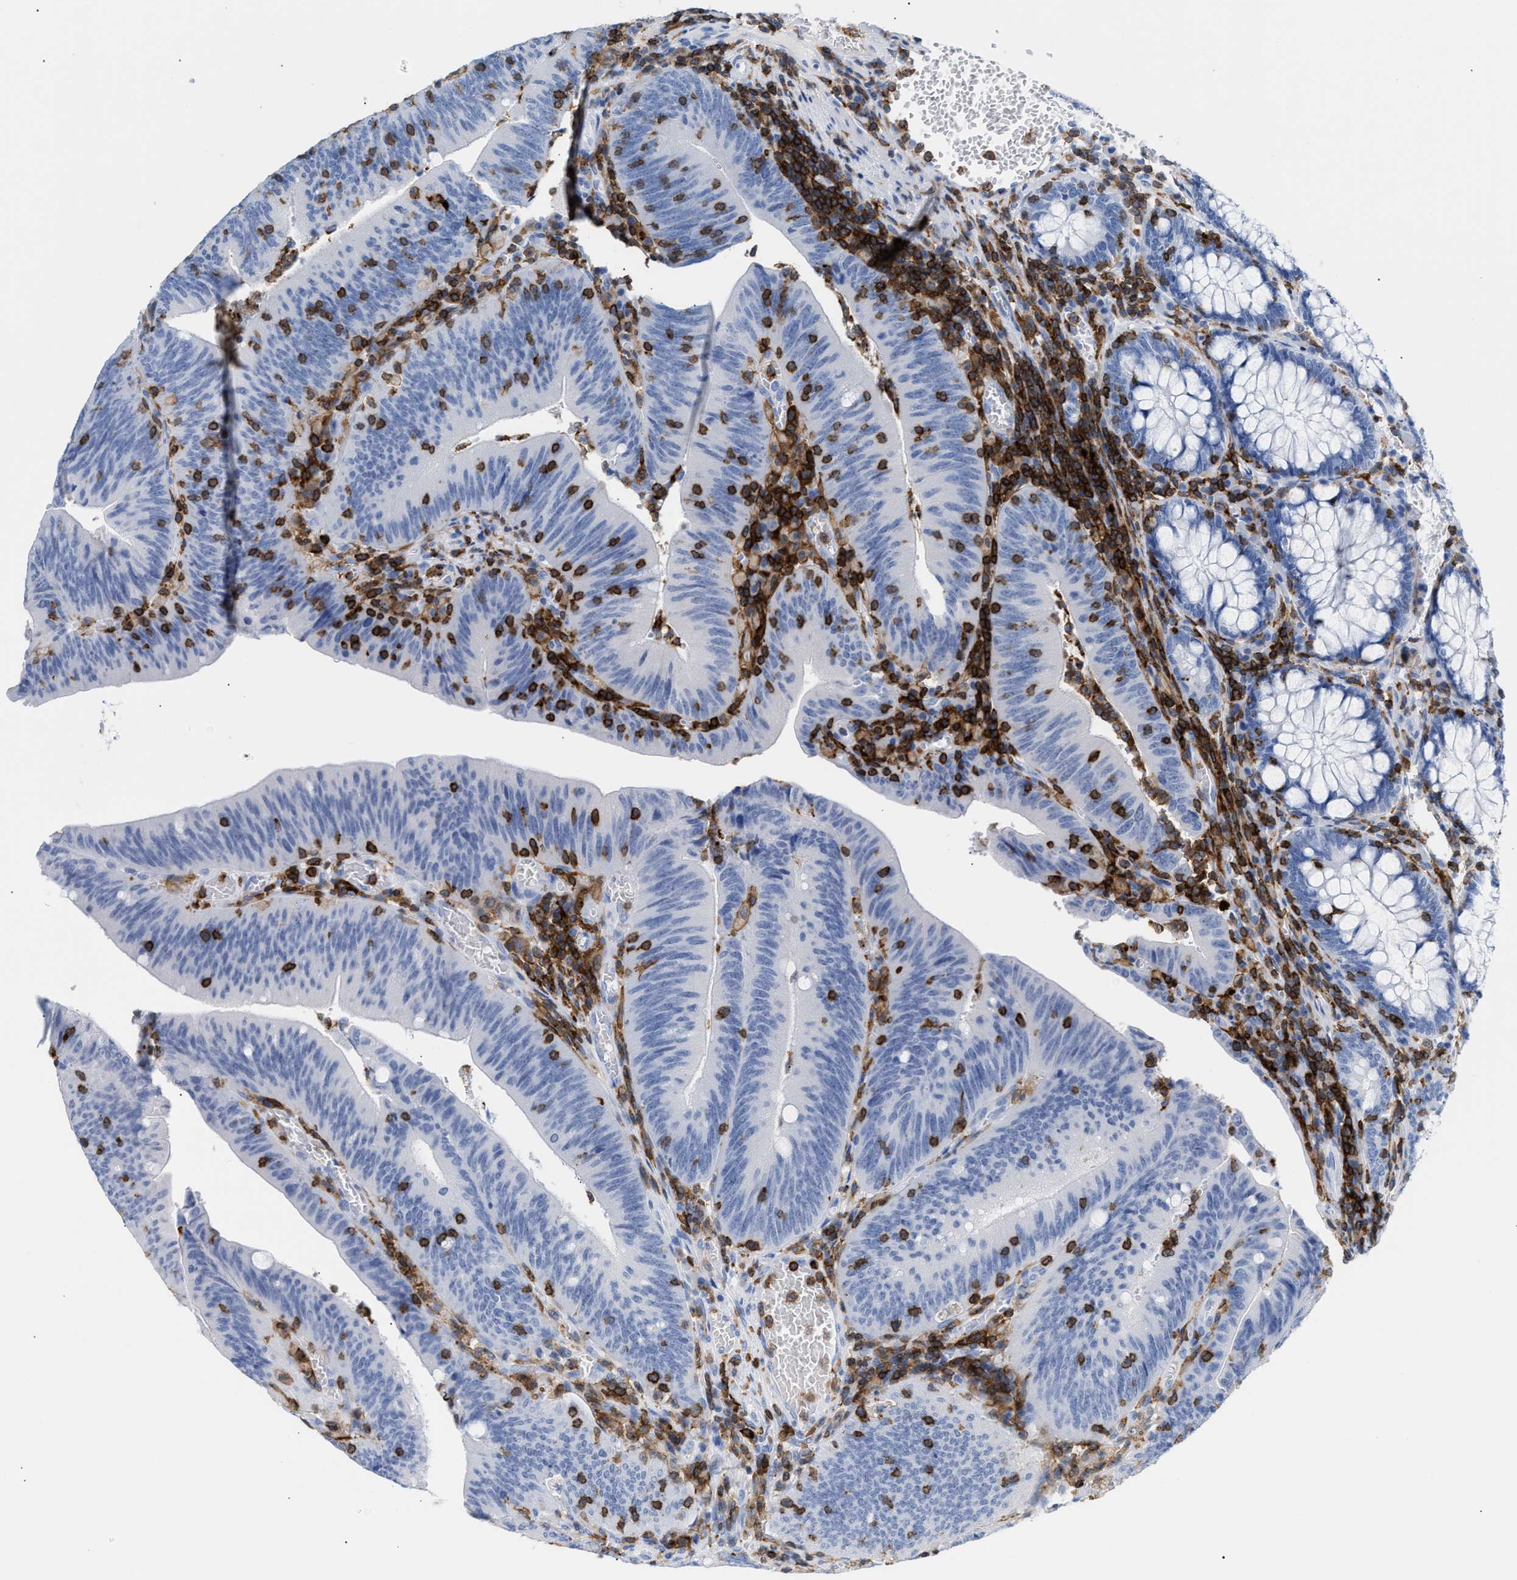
{"staining": {"intensity": "negative", "quantity": "none", "location": "none"}, "tissue": "colorectal cancer", "cell_type": "Tumor cells", "image_type": "cancer", "snomed": [{"axis": "morphology", "description": "Normal tissue, NOS"}, {"axis": "morphology", "description": "Adenocarcinoma, NOS"}, {"axis": "topography", "description": "Rectum"}], "caption": "An immunohistochemistry photomicrograph of colorectal cancer is shown. There is no staining in tumor cells of colorectal cancer.", "gene": "LCP1", "patient": {"sex": "female", "age": 66}}